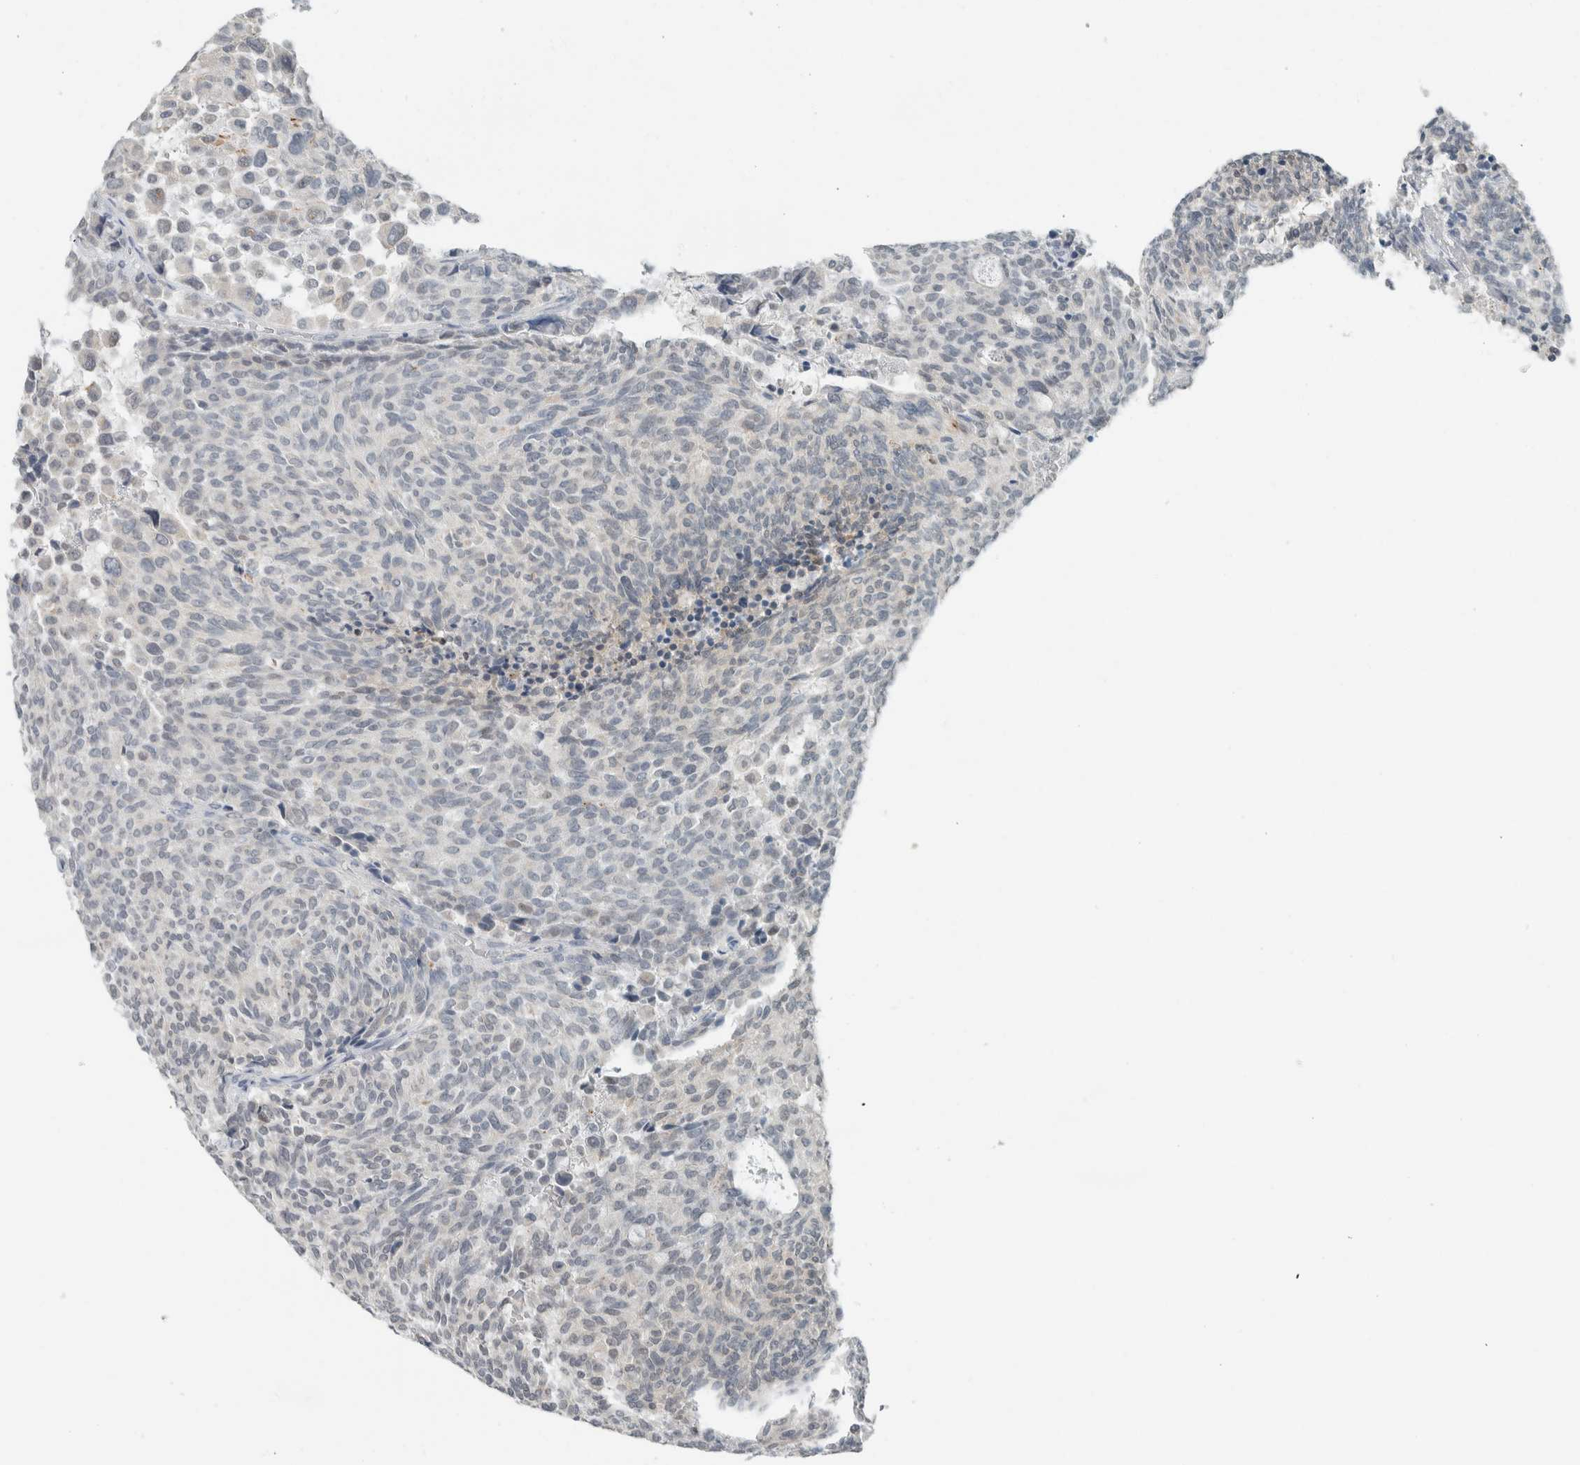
{"staining": {"intensity": "negative", "quantity": "none", "location": "none"}, "tissue": "carcinoid", "cell_type": "Tumor cells", "image_type": "cancer", "snomed": [{"axis": "morphology", "description": "Carcinoid, malignant, NOS"}, {"axis": "topography", "description": "Pancreas"}], "caption": "Immunohistochemistry photomicrograph of neoplastic tissue: carcinoid stained with DAB displays no significant protein positivity in tumor cells.", "gene": "TRIT1", "patient": {"sex": "female", "age": 54}}